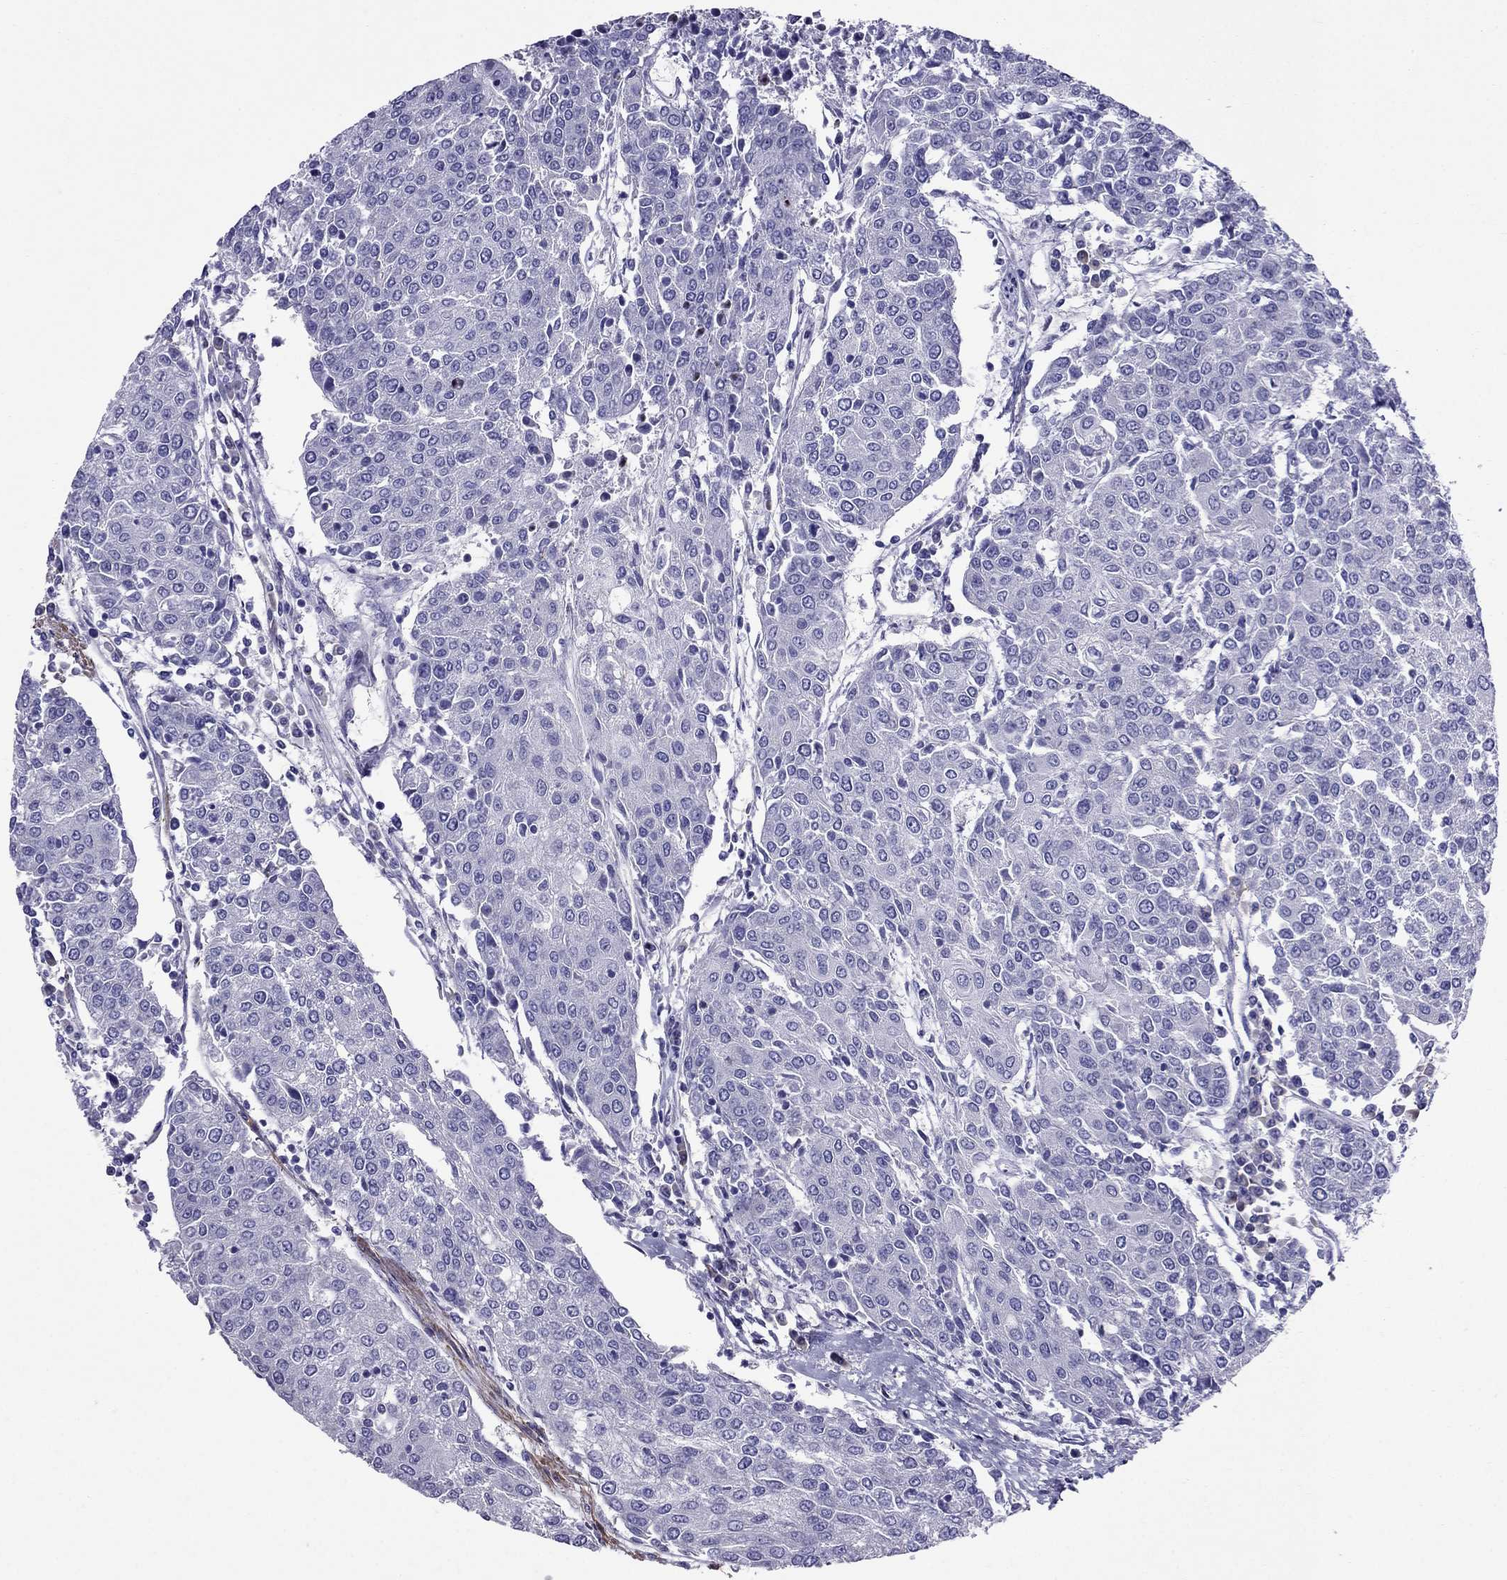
{"staining": {"intensity": "negative", "quantity": "none", "location": "none"}, "tissue": "urothelial cancer", "cell_type": "Tumor cells", "image_type": "cancer", "snomed": [{"axis": "morphology", "description": "Urothelial carcinoma, High grade"}, {"axis": "topography", "description": "Urinary bladder"}], "caption": "Urothelial cancer was stained to show a protein in brown. There is no significant expression in tumor cells. The staining was performed using DAB (3,3'-diaminobenzidine) to visualize the protein expression in brown, while the nuclei were stained in blue with hematoxylin (Magnification: 20x).", "gene": "GPR50", "patient": {"sex": "female", "age": 85}}